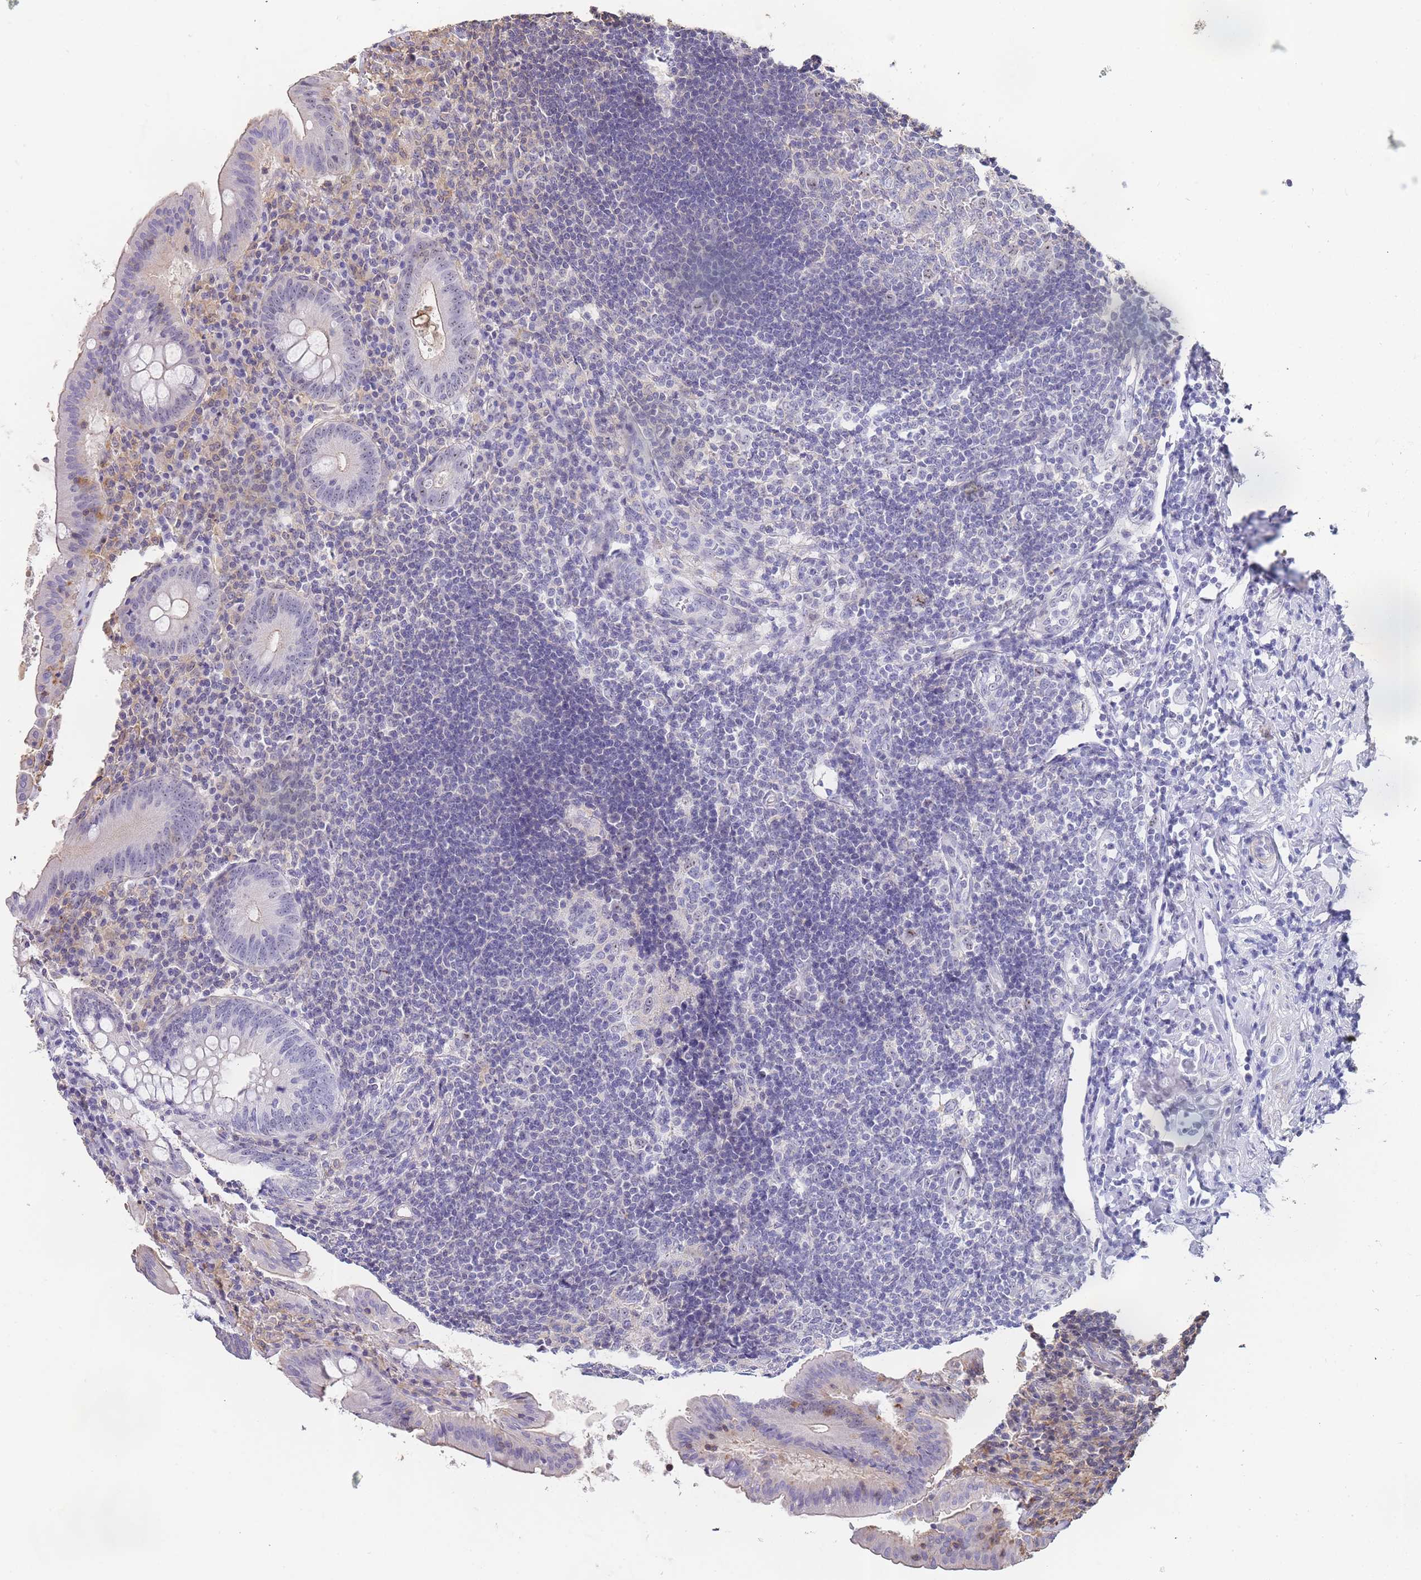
{"staining": {"intensity": "weak", "quantity": "25%-75%", "location": "nuclear"}, "tissue": "appendix", "cell_type": "Glandular cells", "image_type": "normal", "snomed": [{"axis": "morphology", "description": "Normal tissue, NOS"}, {"axis": "topography", "description": "Appendix"}], "caption": "Protein analysis of normal appendix shows weak nuclear expression in about 25%-75% of glandular cells.", "gene": "NOP14", "patient": {"sex": "female", "age": 54}}